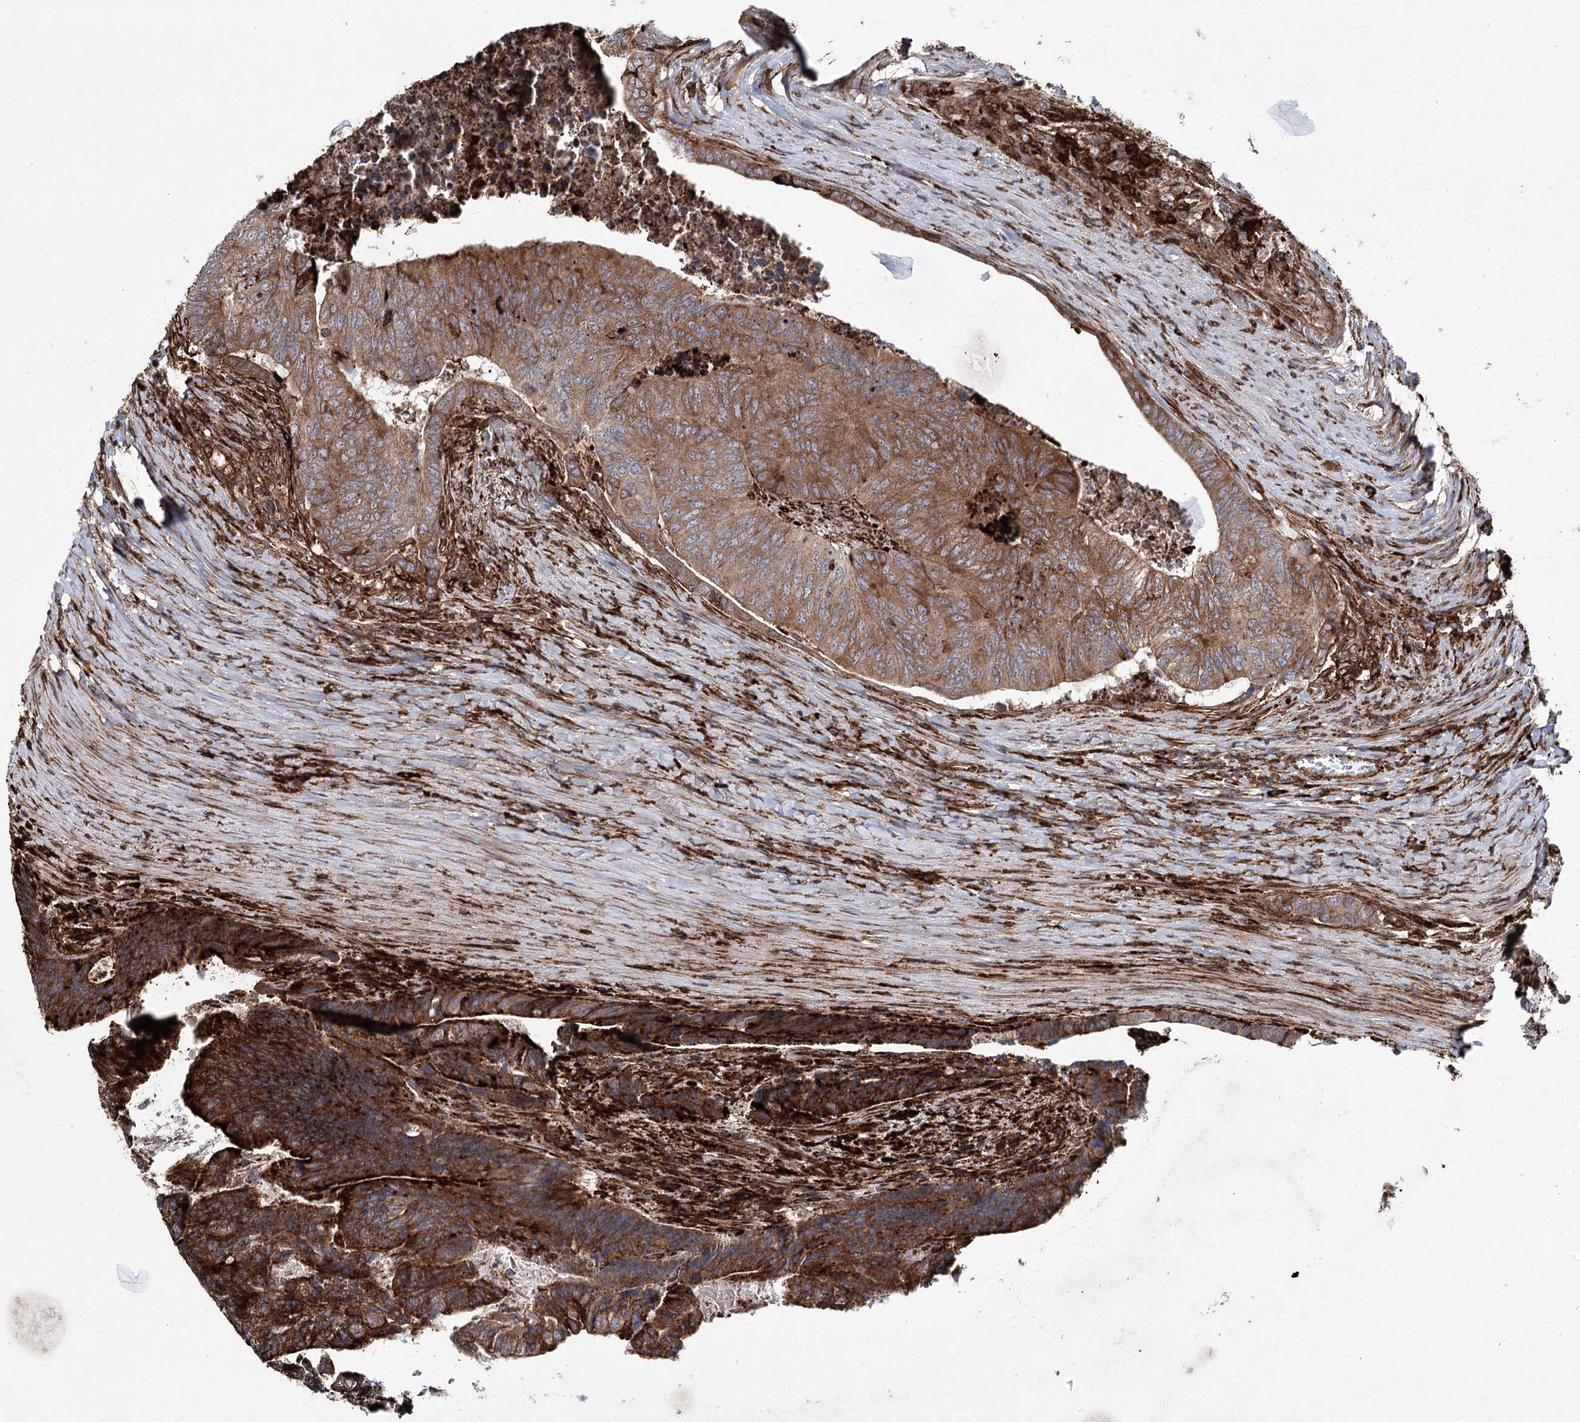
{"staining": {"intensity": "strong", "quantity": ">75%", "location": "cytoplasmic/membranous"}, "tissue": "colorectal cancer", "cell_type": "Tumor cells", "image_type": "cancer", "snomed": [{"axis": "morphology", "description": "Adenocarcinoma, NOS"}, {"axis": "topography", "description": "Colon"}], "caption": "This photomicrograph displays IHC staining of human colorectal adenocarcinoma, with high strong cytoplasmic/membranous positivity in about >75% of tumor cells.", "gene": "DCUN1D4", "patient": {"sex": "female", "age": 67}}